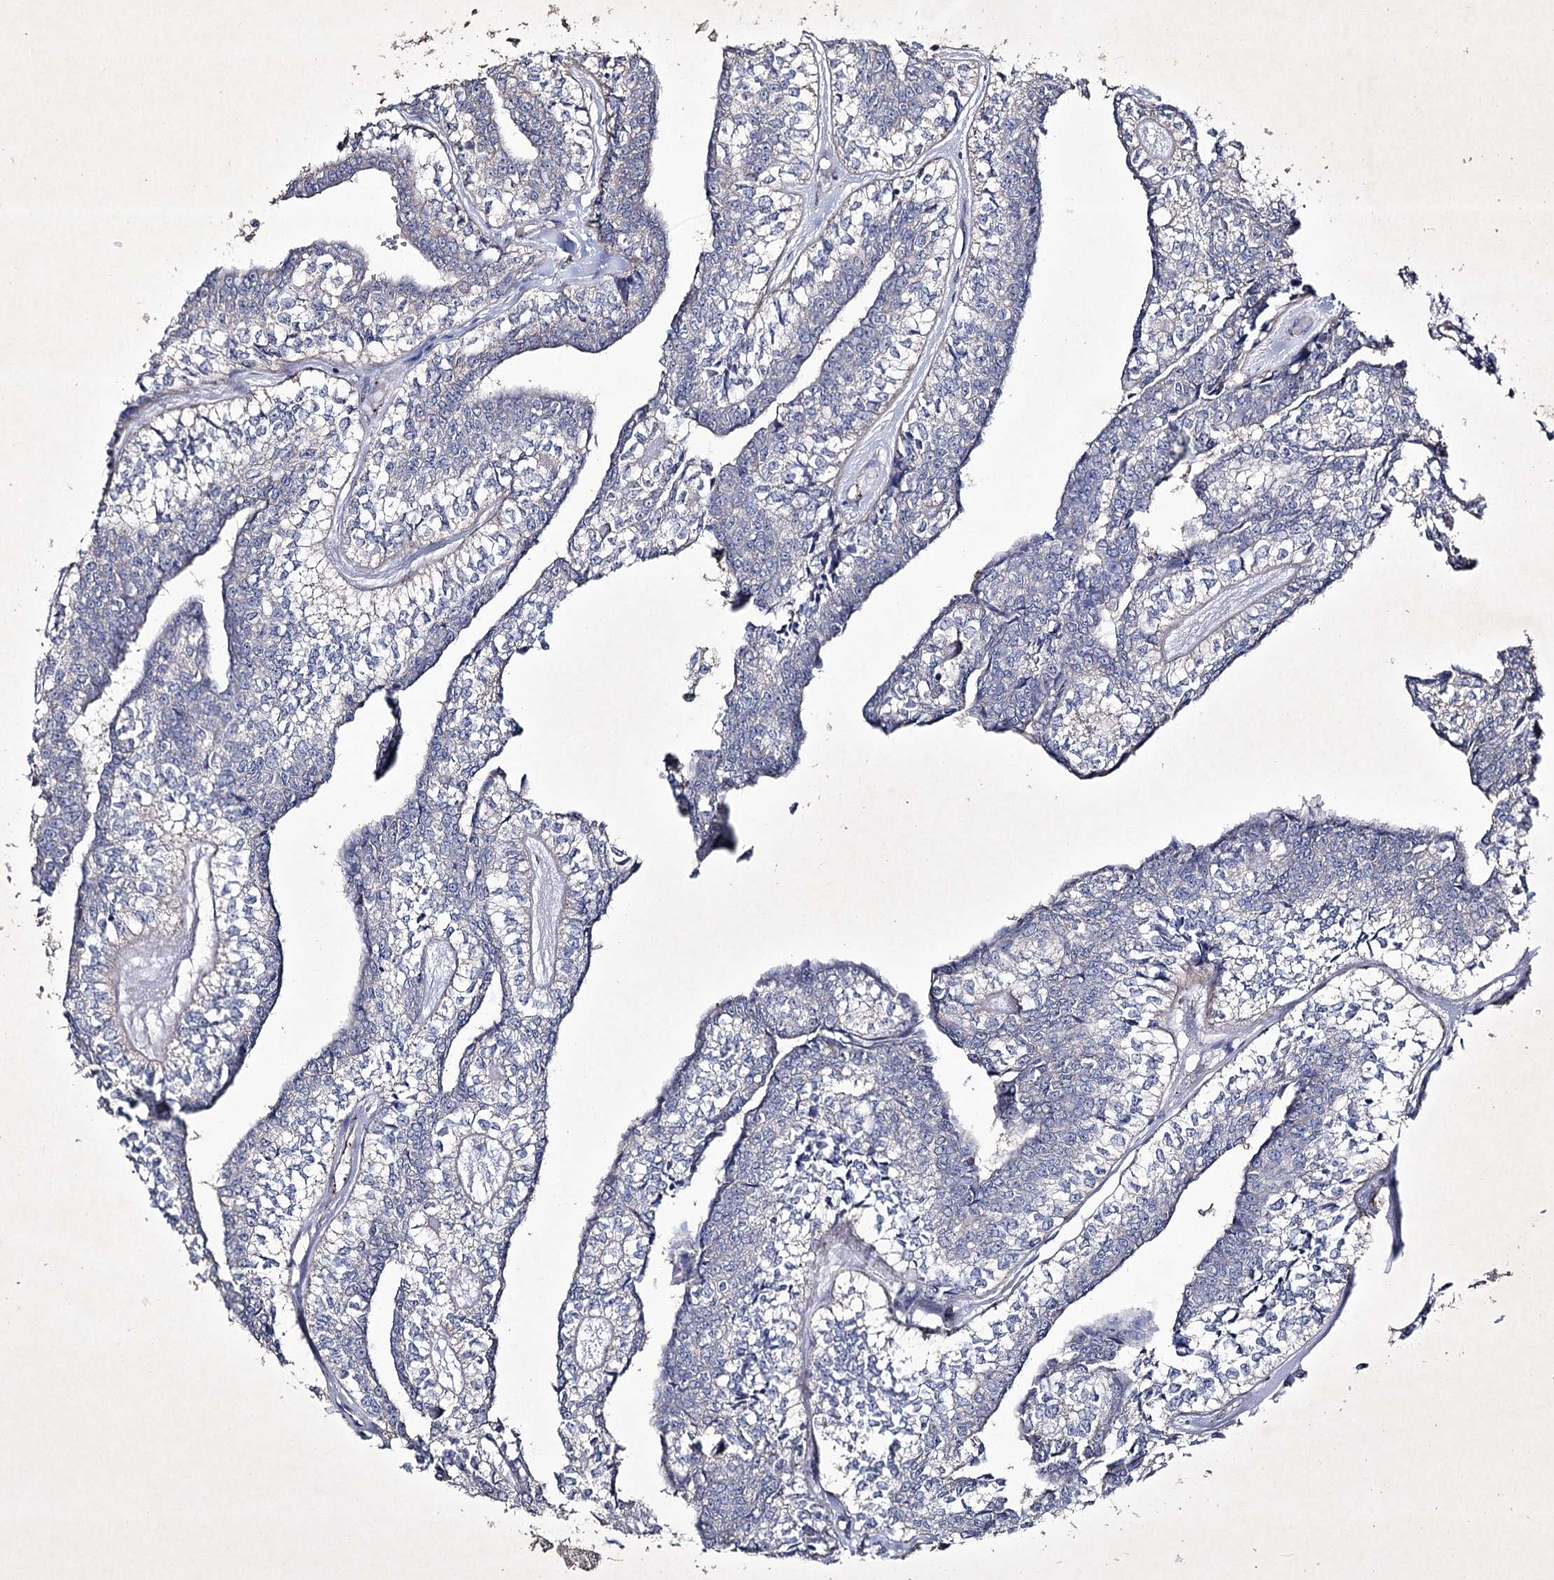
{"staining": {"intensity": "negative", "quantity": "none", "location": "none"}, "tissue": "head and neck cancer", "cell_type": "Tumor cells", "image_type": "cancer", "snomed": [{"axis": "morphology", "description": "Adenocarcinoma, NOS"}, {"axis": "topography", "description": "Head-Neck"}], "caption": "Tumor cells show no significant expression in head and neck adenocarcinoma.", "gene": "SEMA4G", "patient": {"sex": "female", "age": 73}}